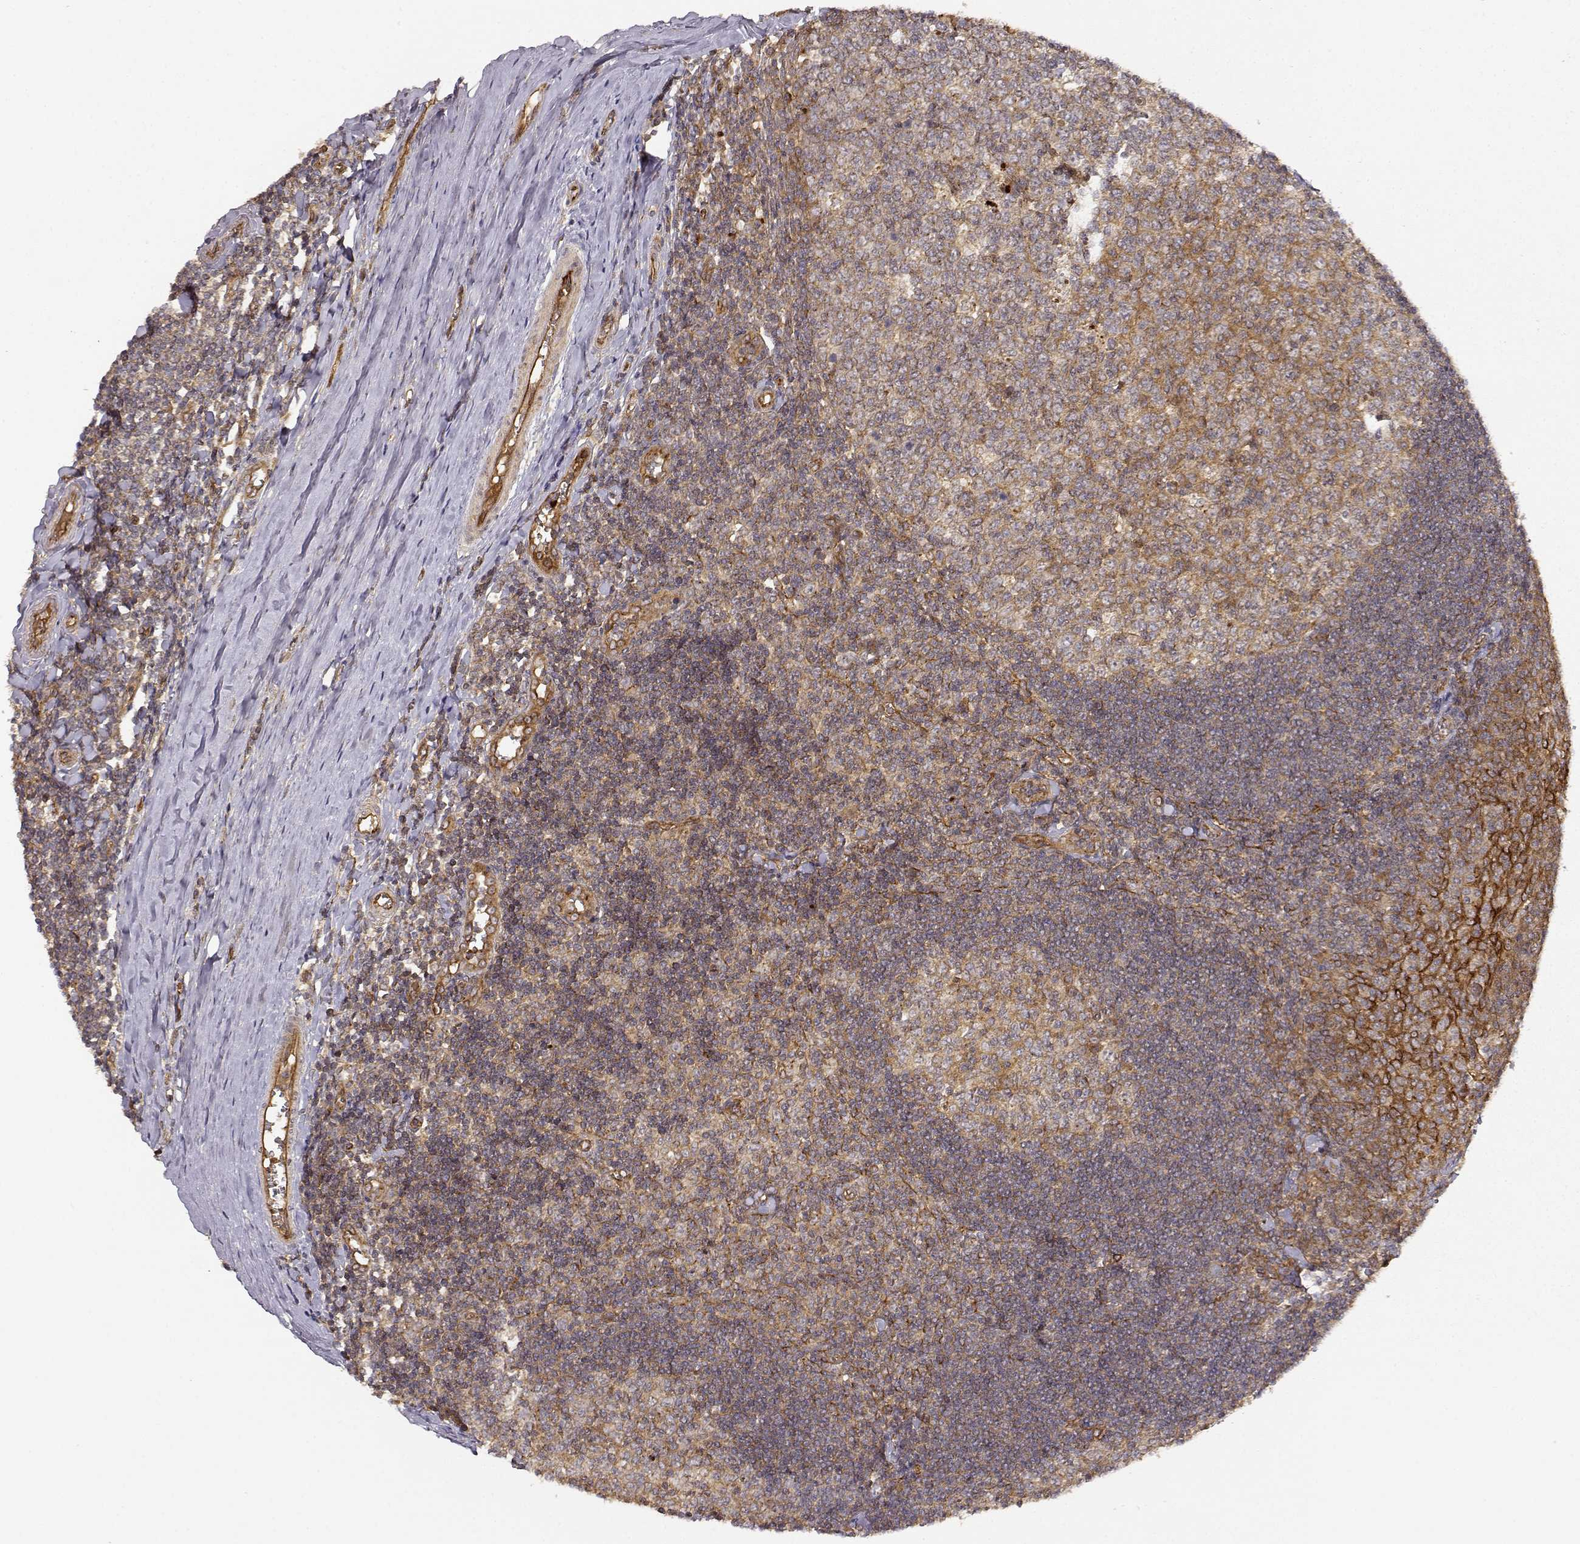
{"staining": {"intensity": "moderate", "quantity": ">75%", "location": "cytoplasmic/membranous"}, "tissue": "tonsil", "cell_type": "Germinal center cells", "image_type": "normal", "snomed": [{"axis": "morphology", "description": "Normal tissue, NOS"}, {"axis": "topography", "description": "Tonsil"}], "caption": "Immunohistochemical staining of normal tonsil reveals moderate cytoplasmic/membranous protein positivity in approximately >75% of germinal center cells. The protein is stained brown, and the nuclei are stained in blue (DAB (3,3'-diaminobenzidine) IHC with brightfield microscopy, high magnification).", "gene": "CDK5RAP2", "patient": {"sex": "female", "age": 12}}